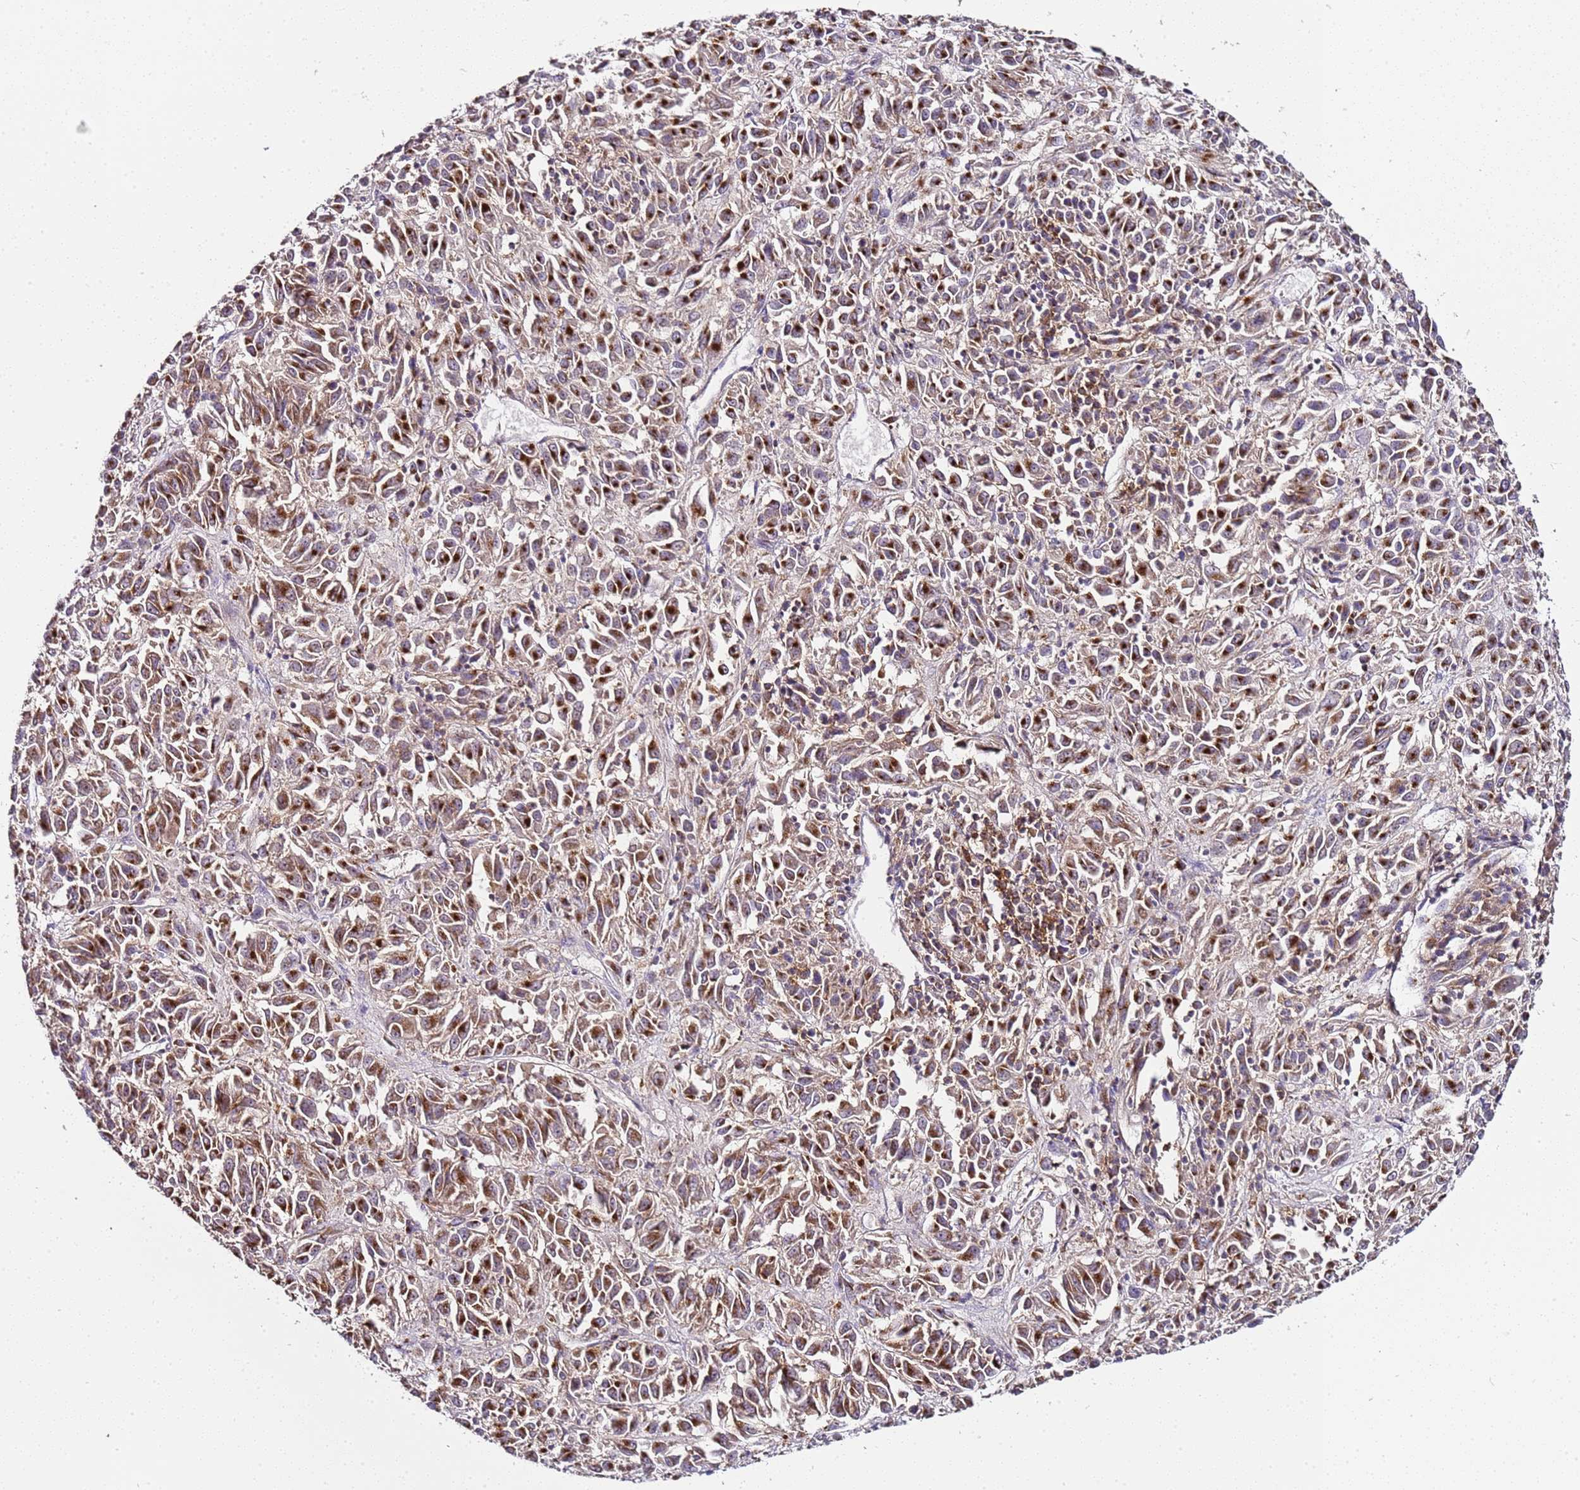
{"staining": {"intensity": "strong", "quantity": "25%-75%", "location": "cytoplasmic/membranous"}, "tissue": "melanoma", "cell_type": "Tumor cells", "image_type": "cancer", "snomed": [{"axis": "morphology", "description": "Malignant melanoma, Metastatic site"}, {"axis": "topography", "description": "Lung"}], "caption": "This micrograph shows IHC staining of human malignant melanoma (metastatic site), with high strong cytoplasmic/membranous staining in about 25%-75% of tumor cells.", "gene": "MRPL49", "patient": {"sex": "male", "age": 64}}